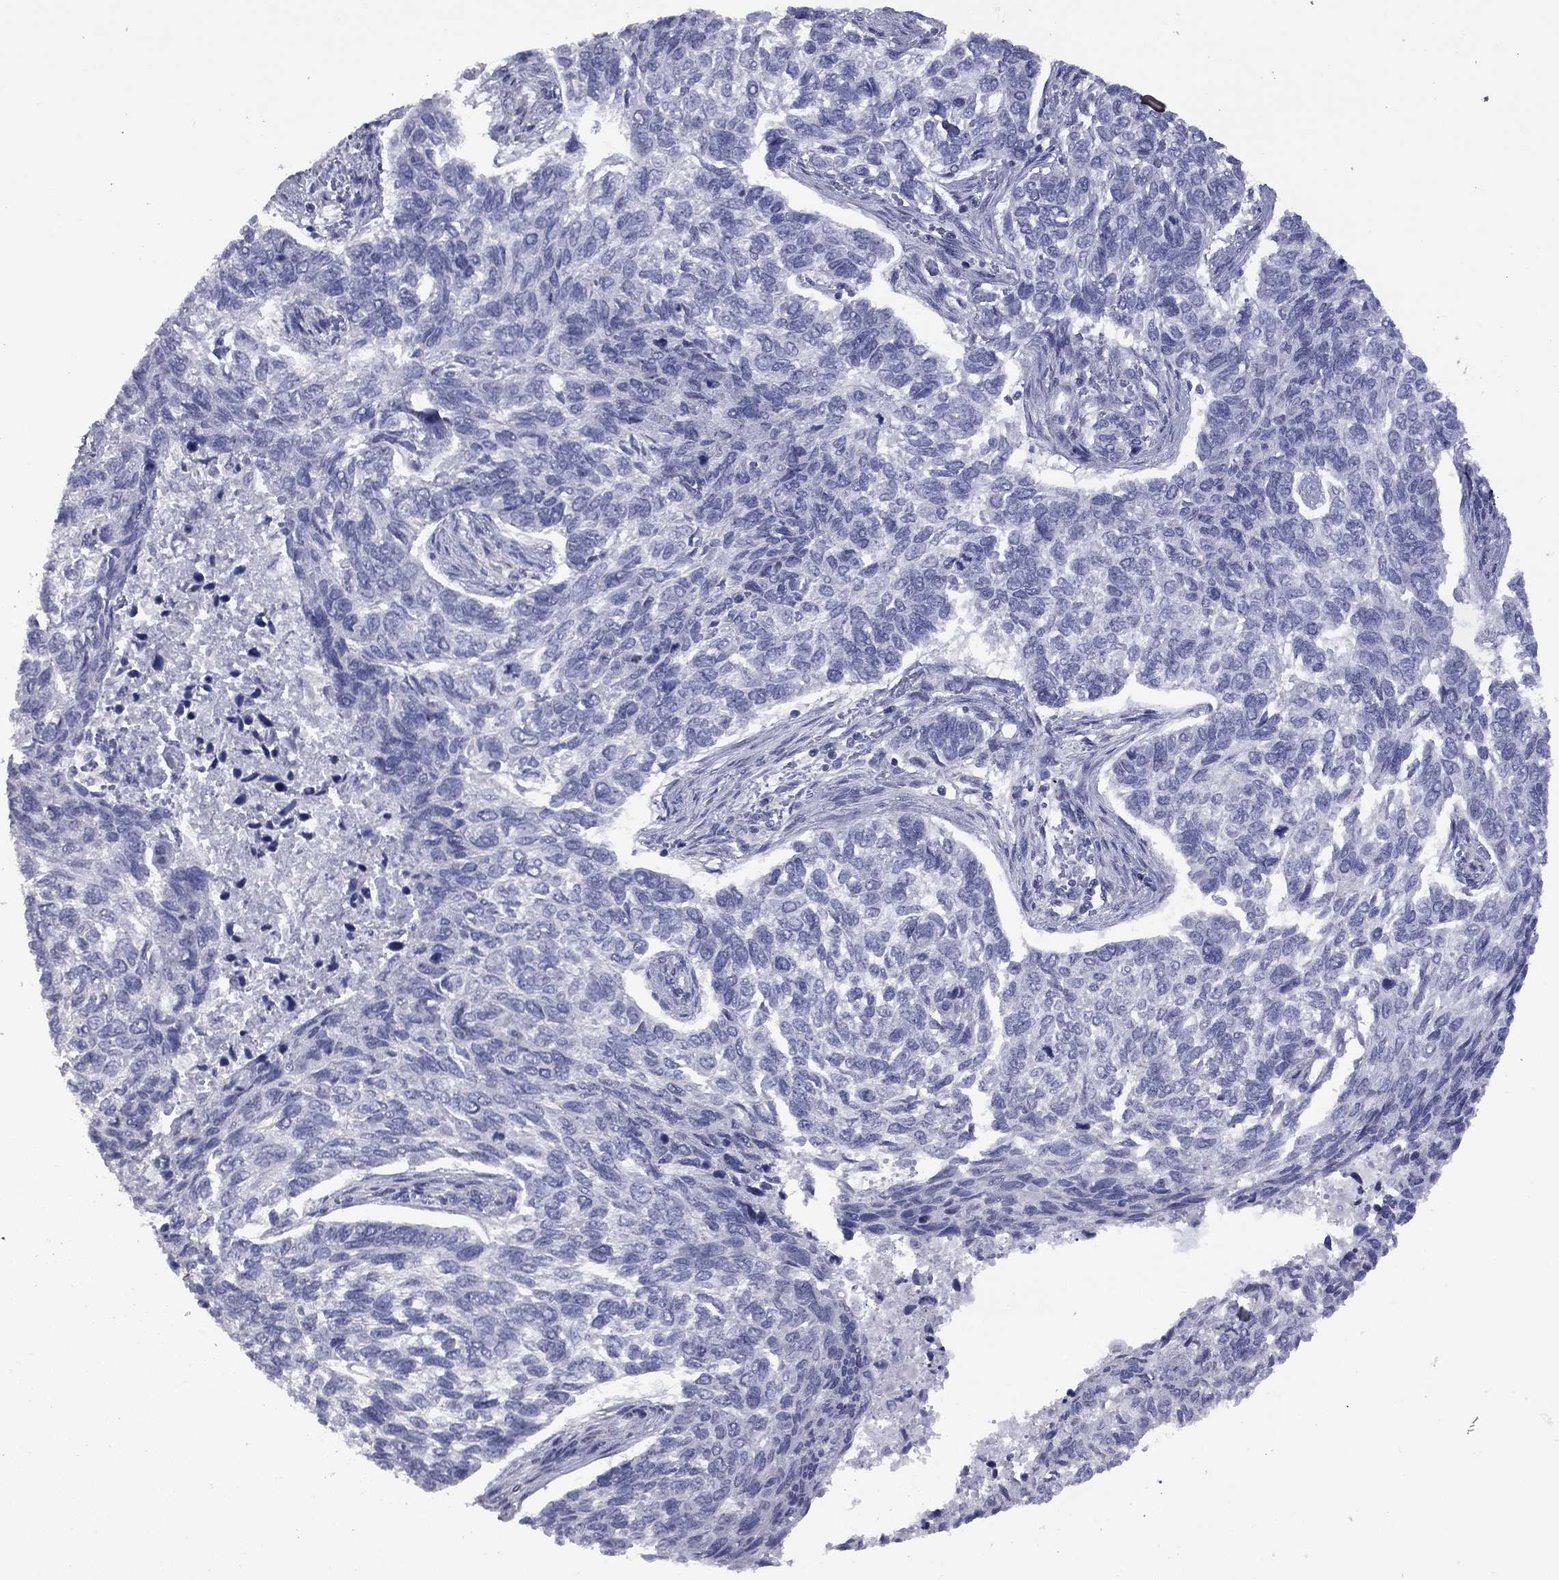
{"staining": {"intensity": "negative", "quantity": "none", "location": "none"}, "tissue": "skin cancer", "cell_type": "Tumor cells", "image_type": "cancer", "snomed": [{"axis": "morphology", "description": "Basal cell carcinoma"}, {"axis": "topography", "description": "Skin"}], "caption": "The immunohistochemistry (IHC) image has no significant expression in tumor cells of skin cancer (basal cell carcinoma) tissue.", "gene": "GSG1L", "patient": {"sex": "female", "age": 65}}